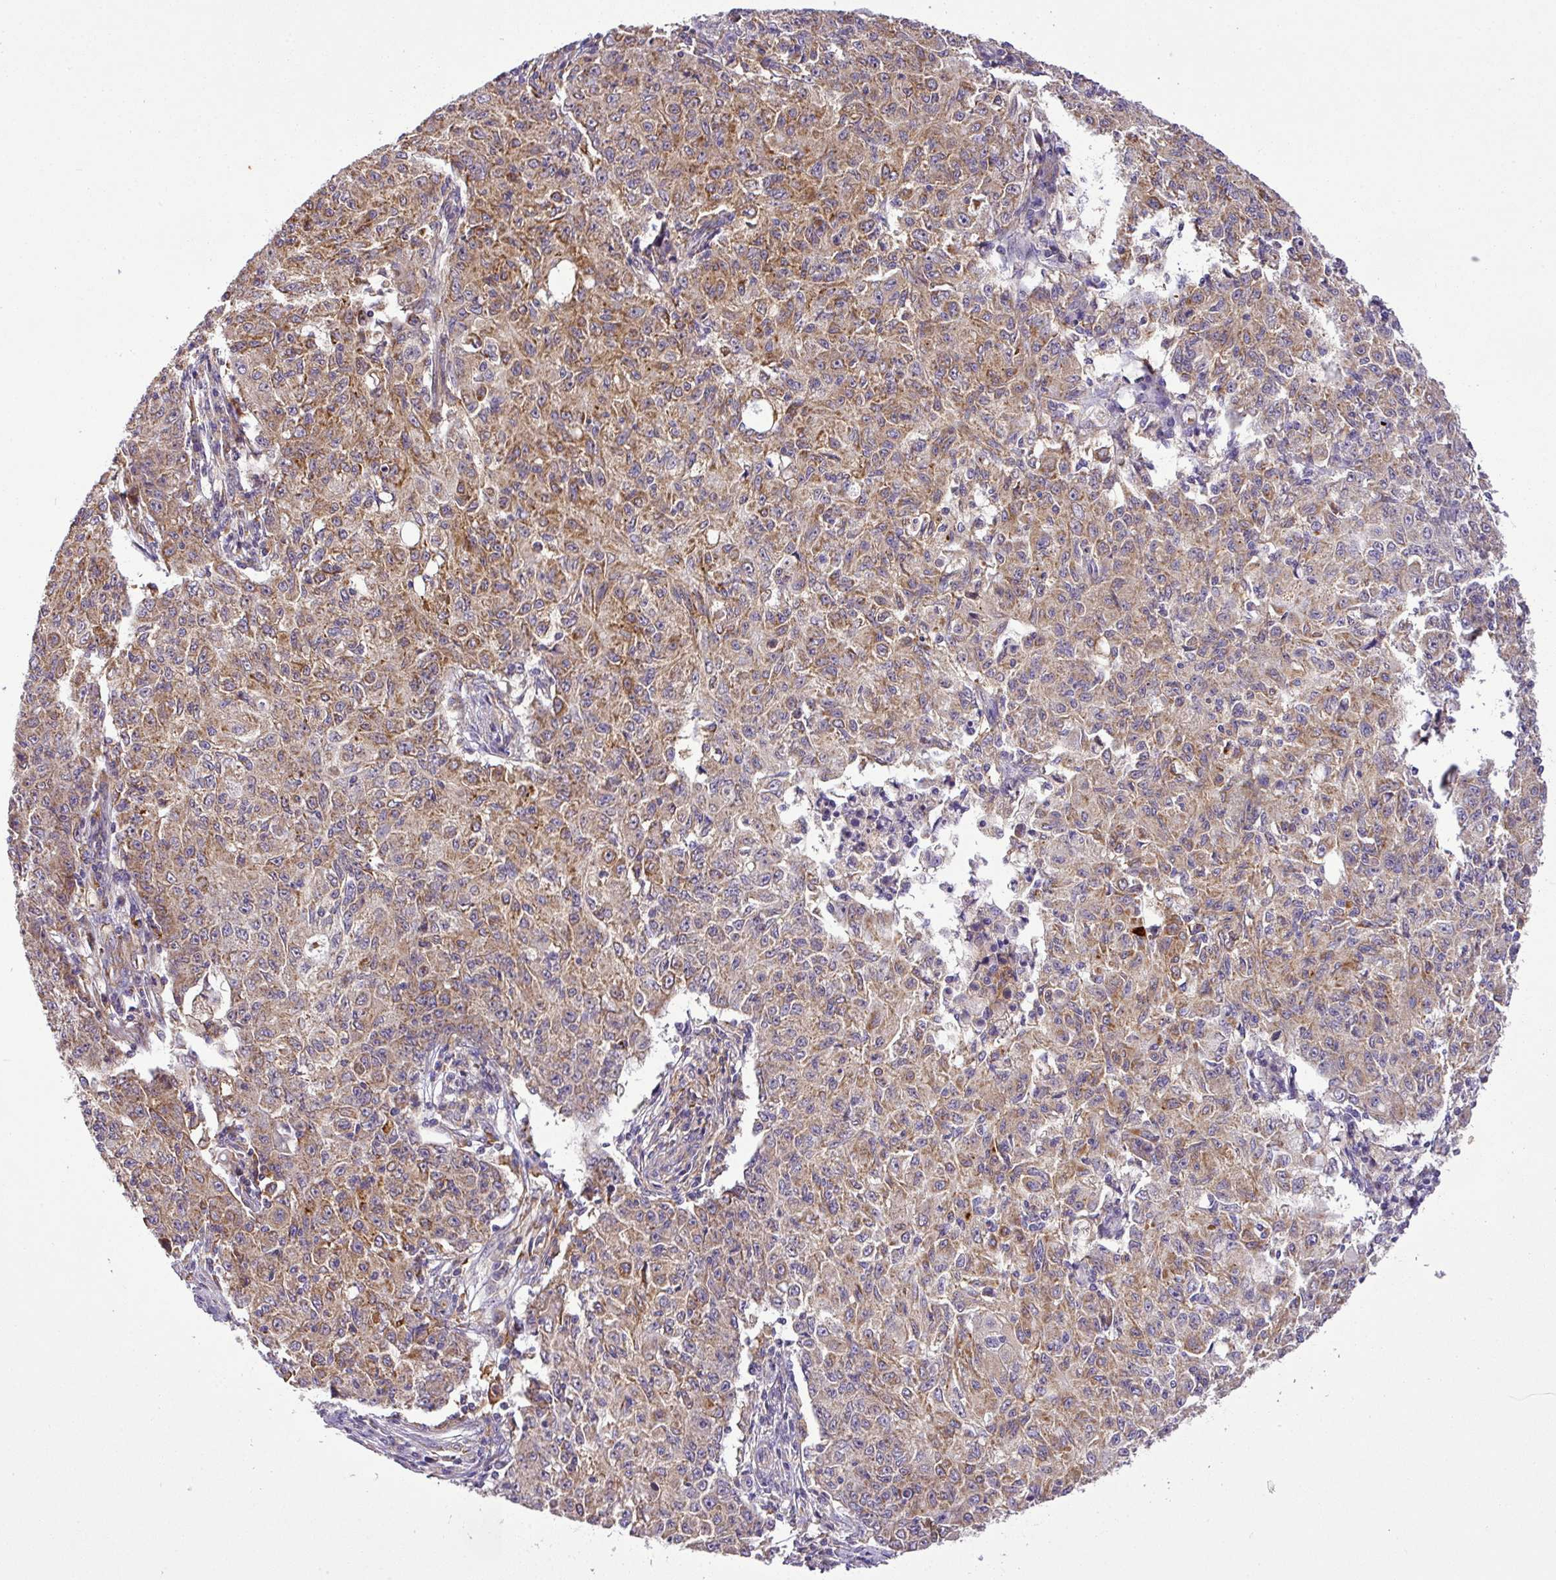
{"staining": {"intensity": "moderate", "quantity": ">75%", "location": "cytoplasmic/membranous"}, "tissue": "ovarian cancer", "cell_type": "Tumor cells", "image_type": "cancer", "snomed": [{"axis": "morphology", "description": "Carcinoma, endometroid"}, {"axis": "topography", "description": "Ovary"}], "caption": "Protein staining by IHC shows moderate cytoplasmic/membranous staining in about >75% of tumor cells in endometroid carcinoma (ovarian).", "gene": "ZNF513", "patient": {"sex": "female", "age": 42}}